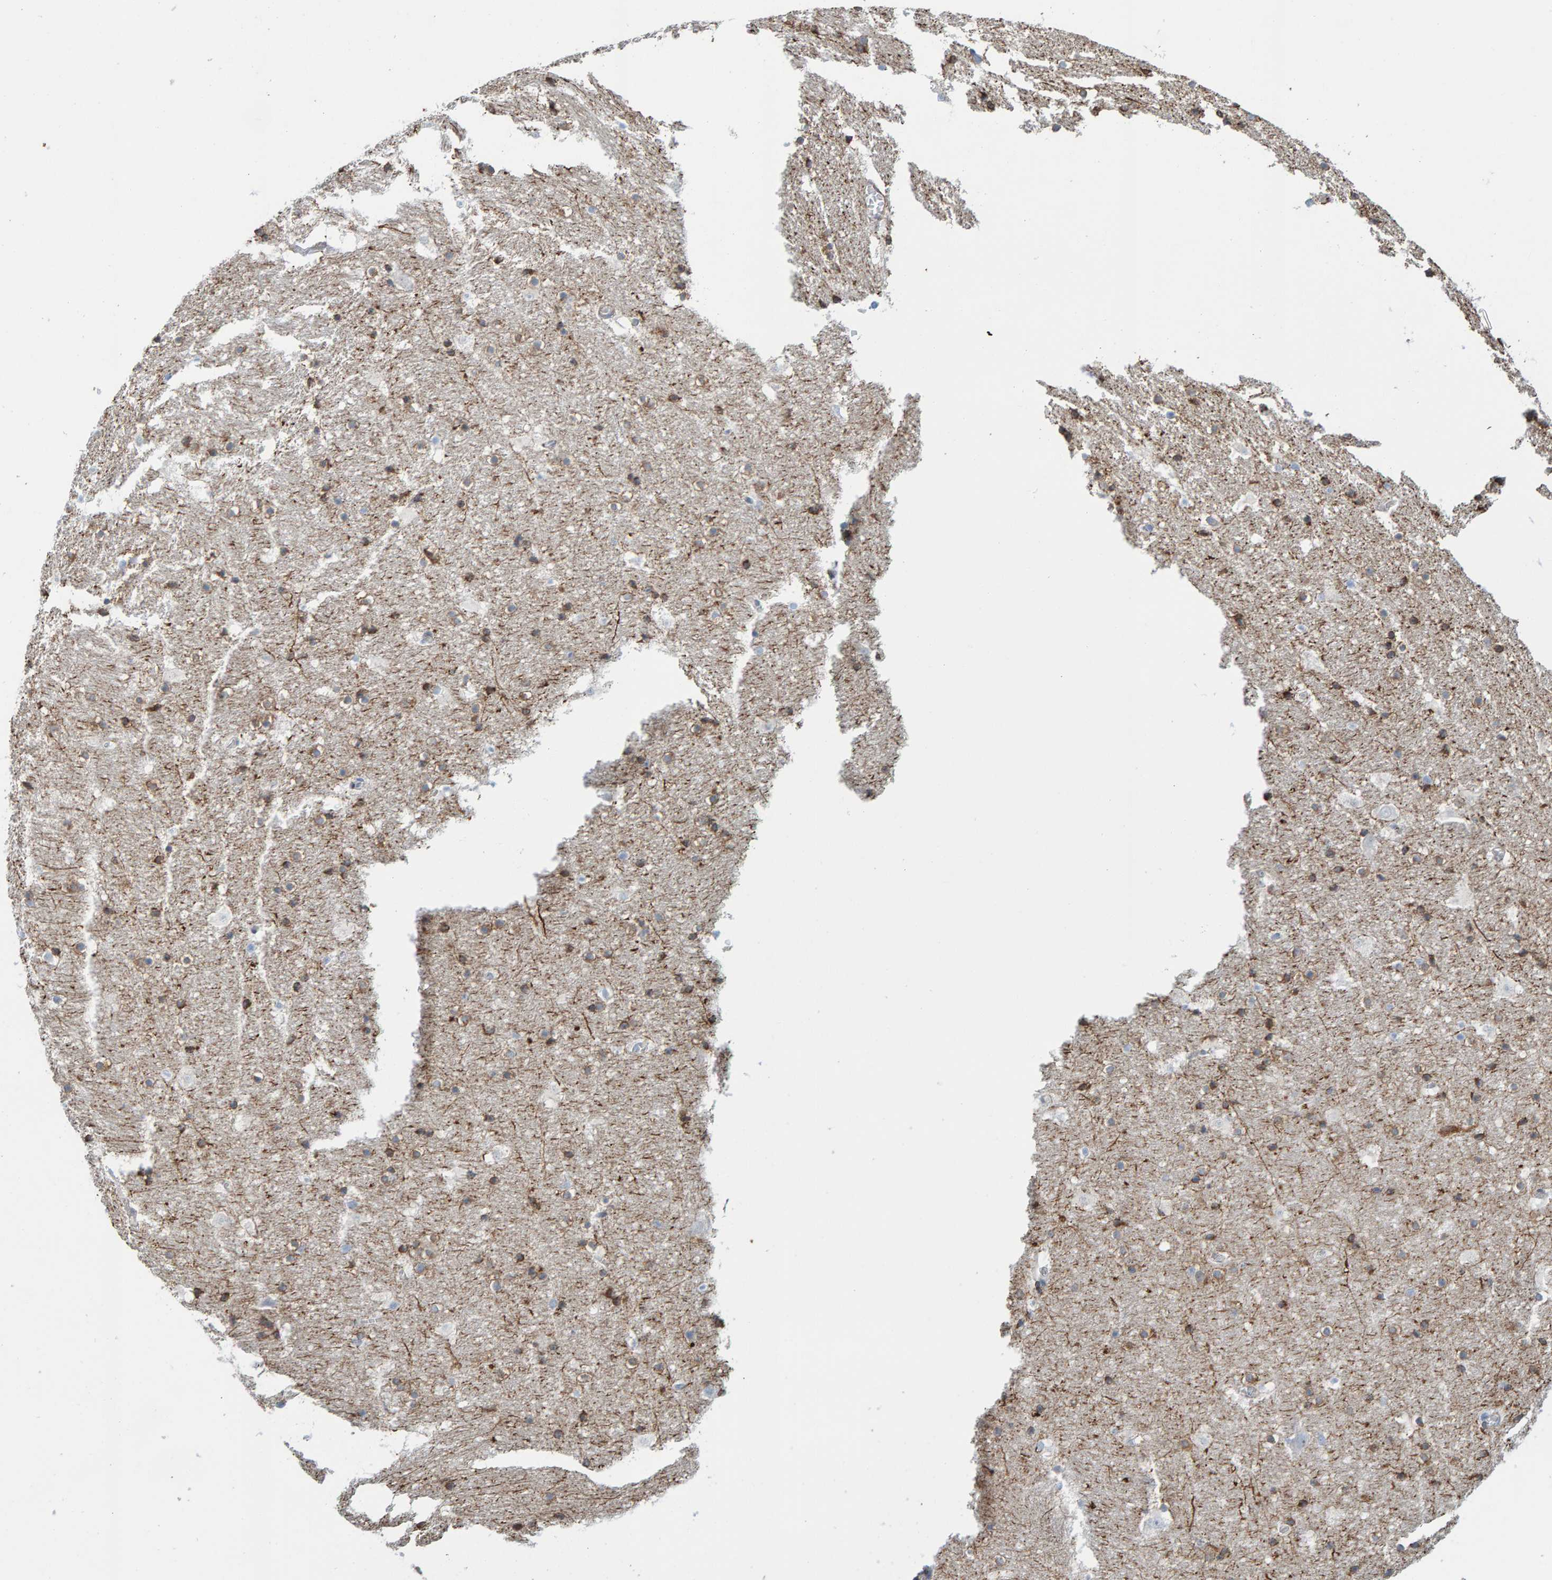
{"staining": {"intensity": "moderate", "quantity": "<25%", "location": "cytoplasmic/membranous"}, "tissue": "hippocampus", "cell_type": "Glial cells", "image_type": "normal", "snomed": [{"axis": "morphology", "description": "Normal tissue, NOS"}, {"axis": "topography", "description": "Hippocampus"}], "caption": "Immunohistochemistry micrograph of benign human hippocampus stained for a protein (brown), which displays low levels of moderate cytoplasmic/membranous expression in about <25% of glial cells.", "gene": "MAP1B", "patient": {"sex": "male", "age": 45}}